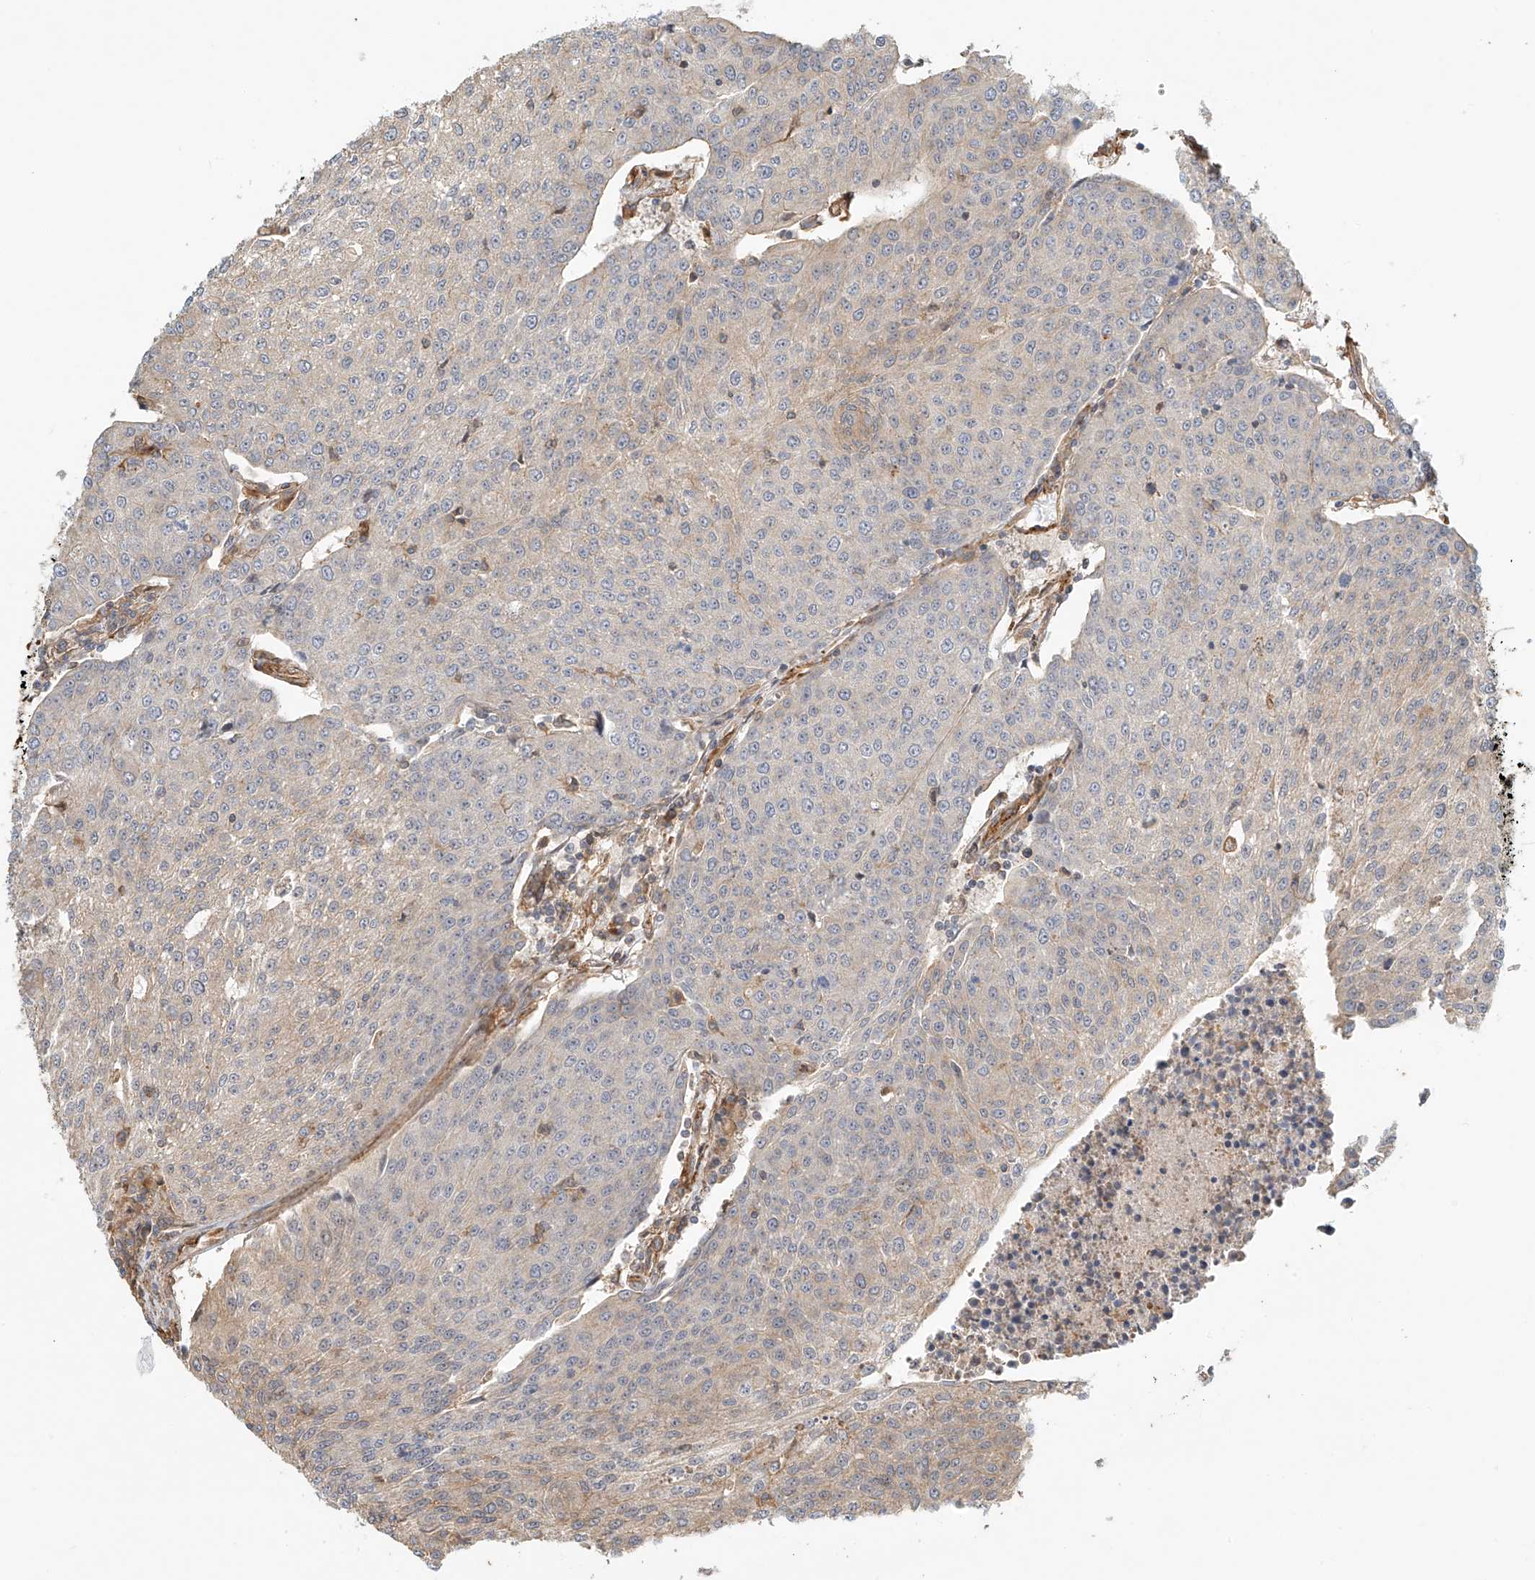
{"staining": {"intensity": "negative", "quantity": "none", "location": "none"}, "tissue": "urothelial cancer", "cell_type": "Tumor cells", "image_type": "cancer", "snomed": [{"axis": "morphology", "description": "Urothelial carcinoma, High grade"}, {"axis": "topography", "description": "Urinary bladder"}], "caption": "An immunohistochemistry (IHC) image of urothelial carcinoma (high-grade) is shown. There is no staining in tumor cells of urothelial carcinoma (high-grade). (DAB (3,3'-diaminobenzidine) immunohistochemistry with hematoxylin counter stain).", "gene": "CSMD3", "patient": {"sex": "female", "age": 85}}